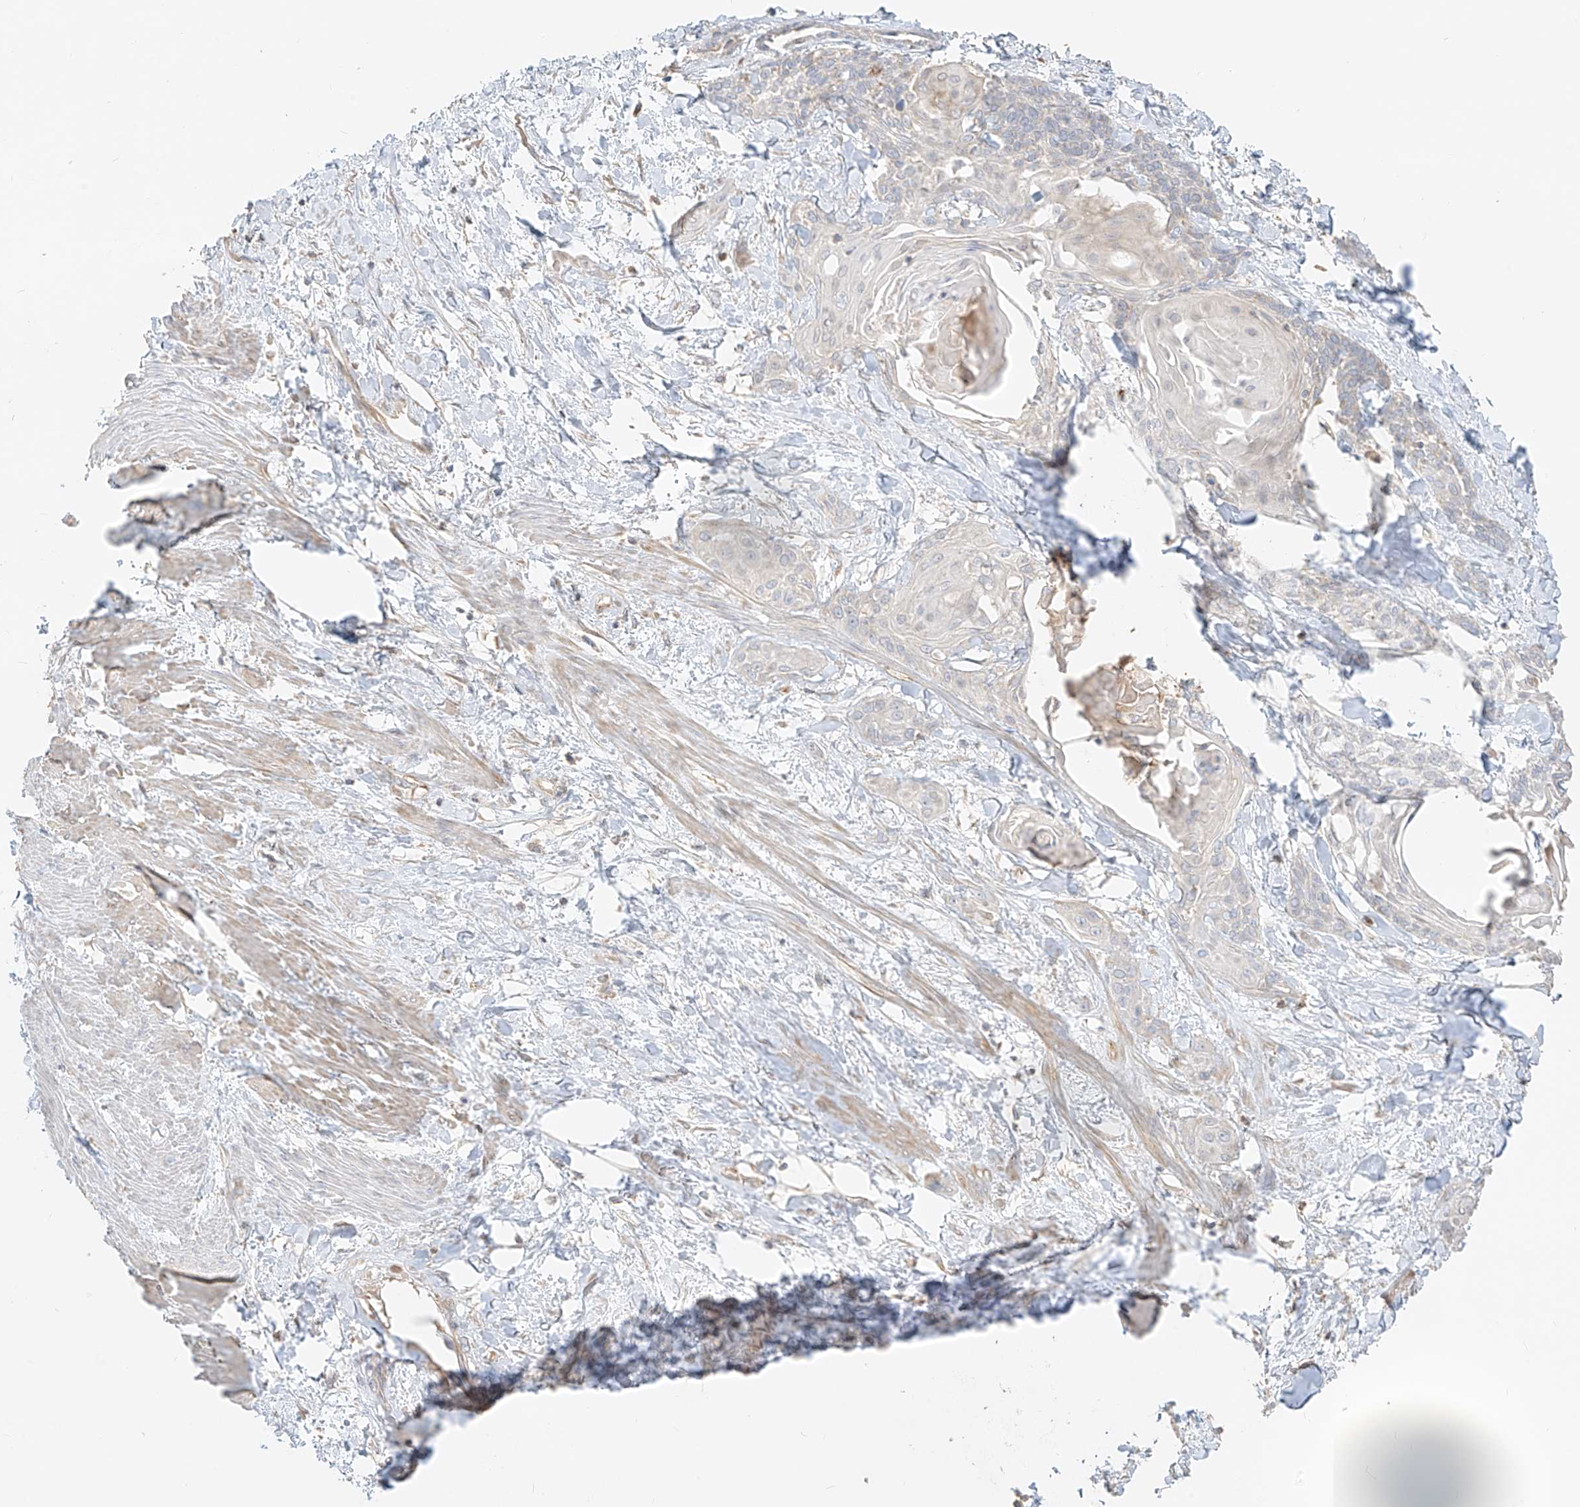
{"staining": {"intensity": "negative", "quantity": "none", "location": "none"}, "tissue": "cervical cancer", "cell_type": "Tumor cells", "image_type": "cancer", "snomed": [{"axis": "morphology", "description": "Squamous cell carcinoma, NOS"}, {"axis": "topography", "description": "Cervix"}], "caption": "The micrograph exhibits no staining of tumor cells in squamous cell carcinoma (cervical). The staining was performed using DAB (3,3'-diaminobenzidine) to visualize the protein expression in brown, while the nuclei were stained in blue with hematoxylin (Magnification: 20x).", "gene": "ZIM3", "patient": {"sex": "female", "age": 57}}